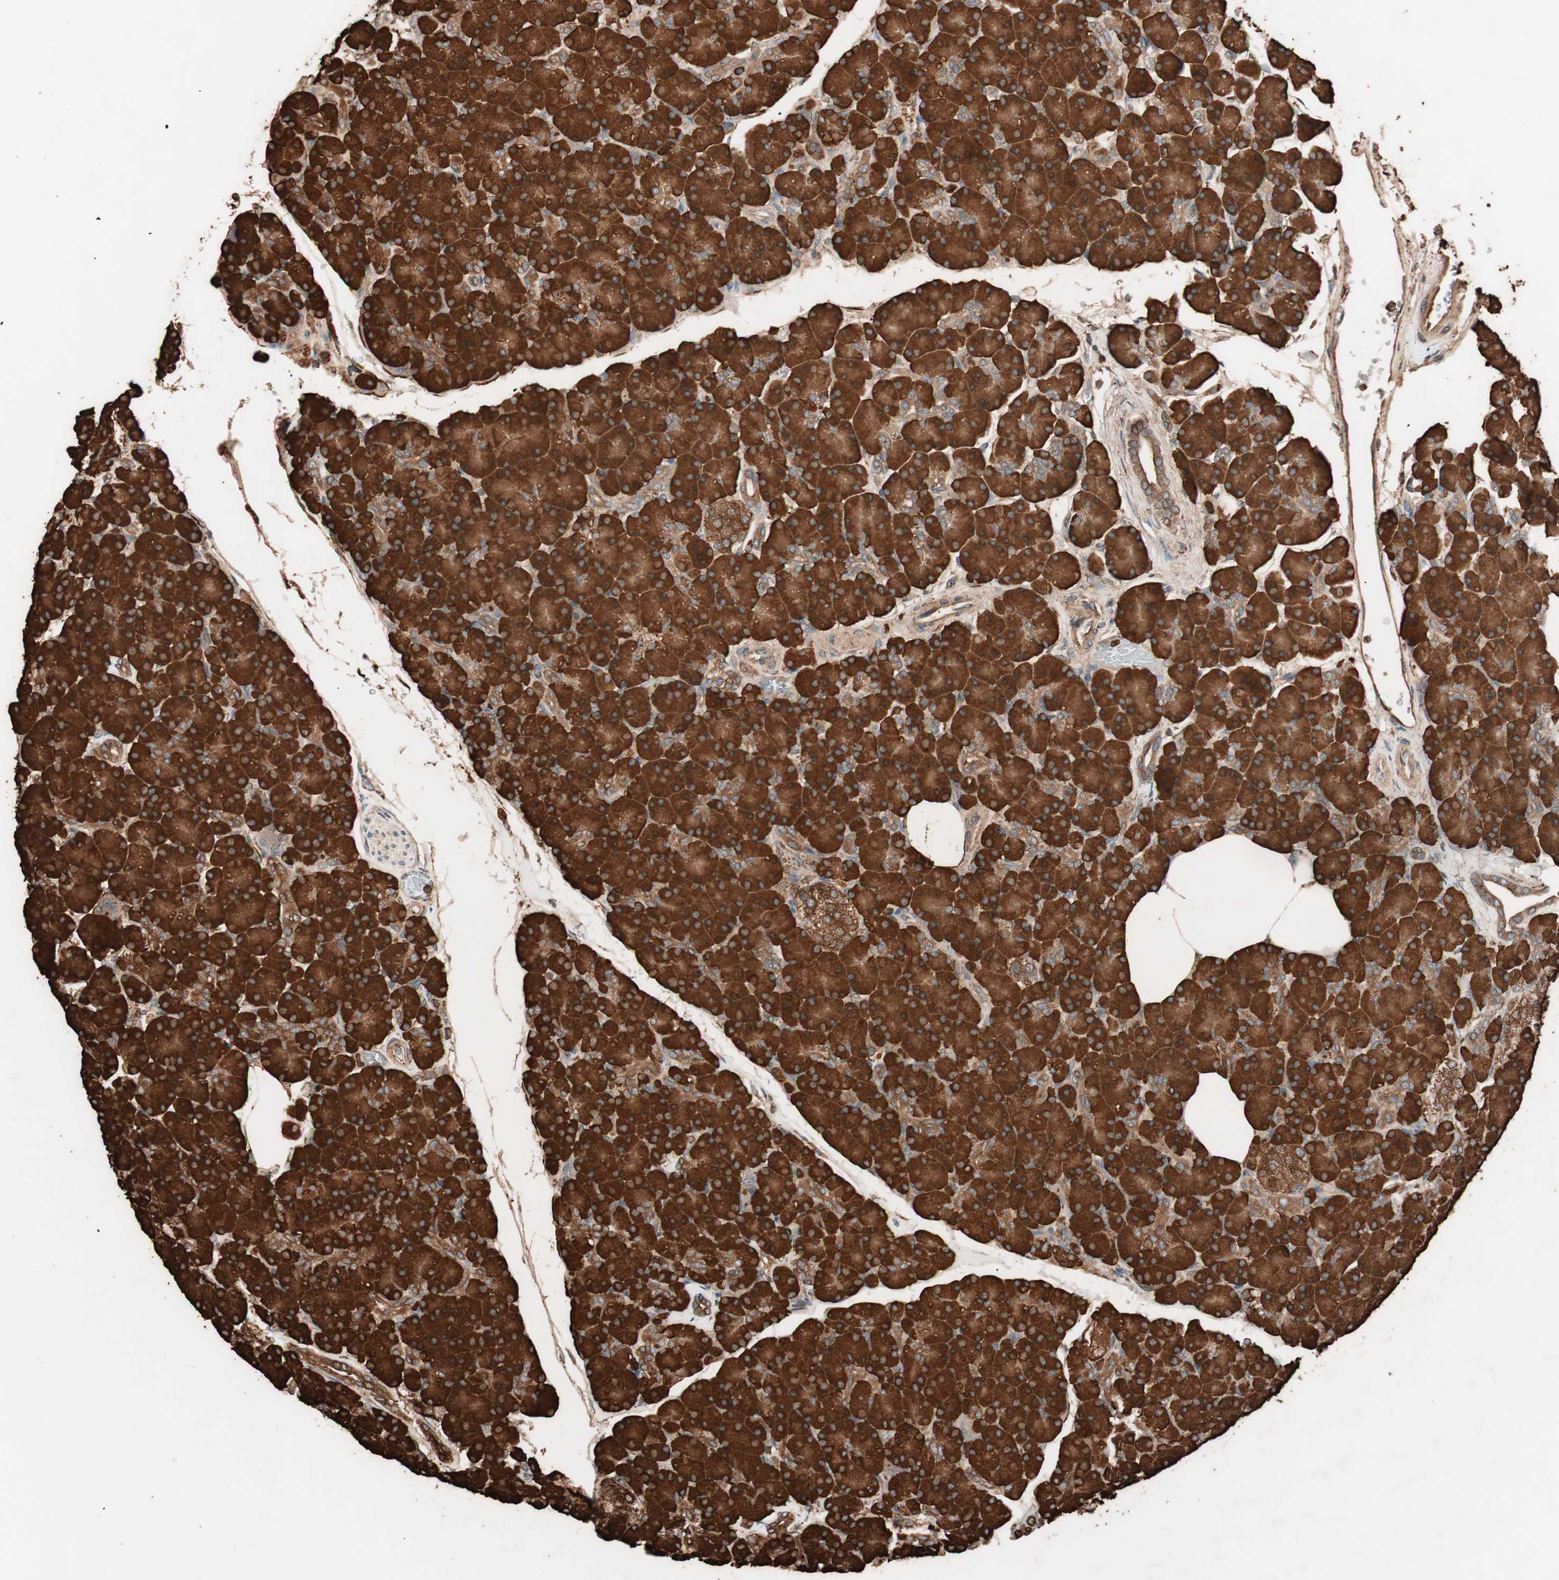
{"staining": {"intensity": "strong", "quantity": ">75%", "location": "cytoplasmic/membranous"}, "tissue": "pancreas", "cell_type": "Exocrine glandular cells", "image_type": "normal", "snomed": [{"axis": "morphology", "description": "Normal tissue, NOS"}, {"axis": "topography", "description": "Pancreas"}], "caption": "DAB immunohistochemical staining of unremarkable pancreas displays strong cytoplasmic/membranous protein positivity in about >75% of exocrine glandular cells. (Stains: DAB in brown, nuclei in blue, Microscopy: brightfield microscopy at high magnification).", "gene": "VEGFA", "patient": {"sex": "female", "age": 43}}